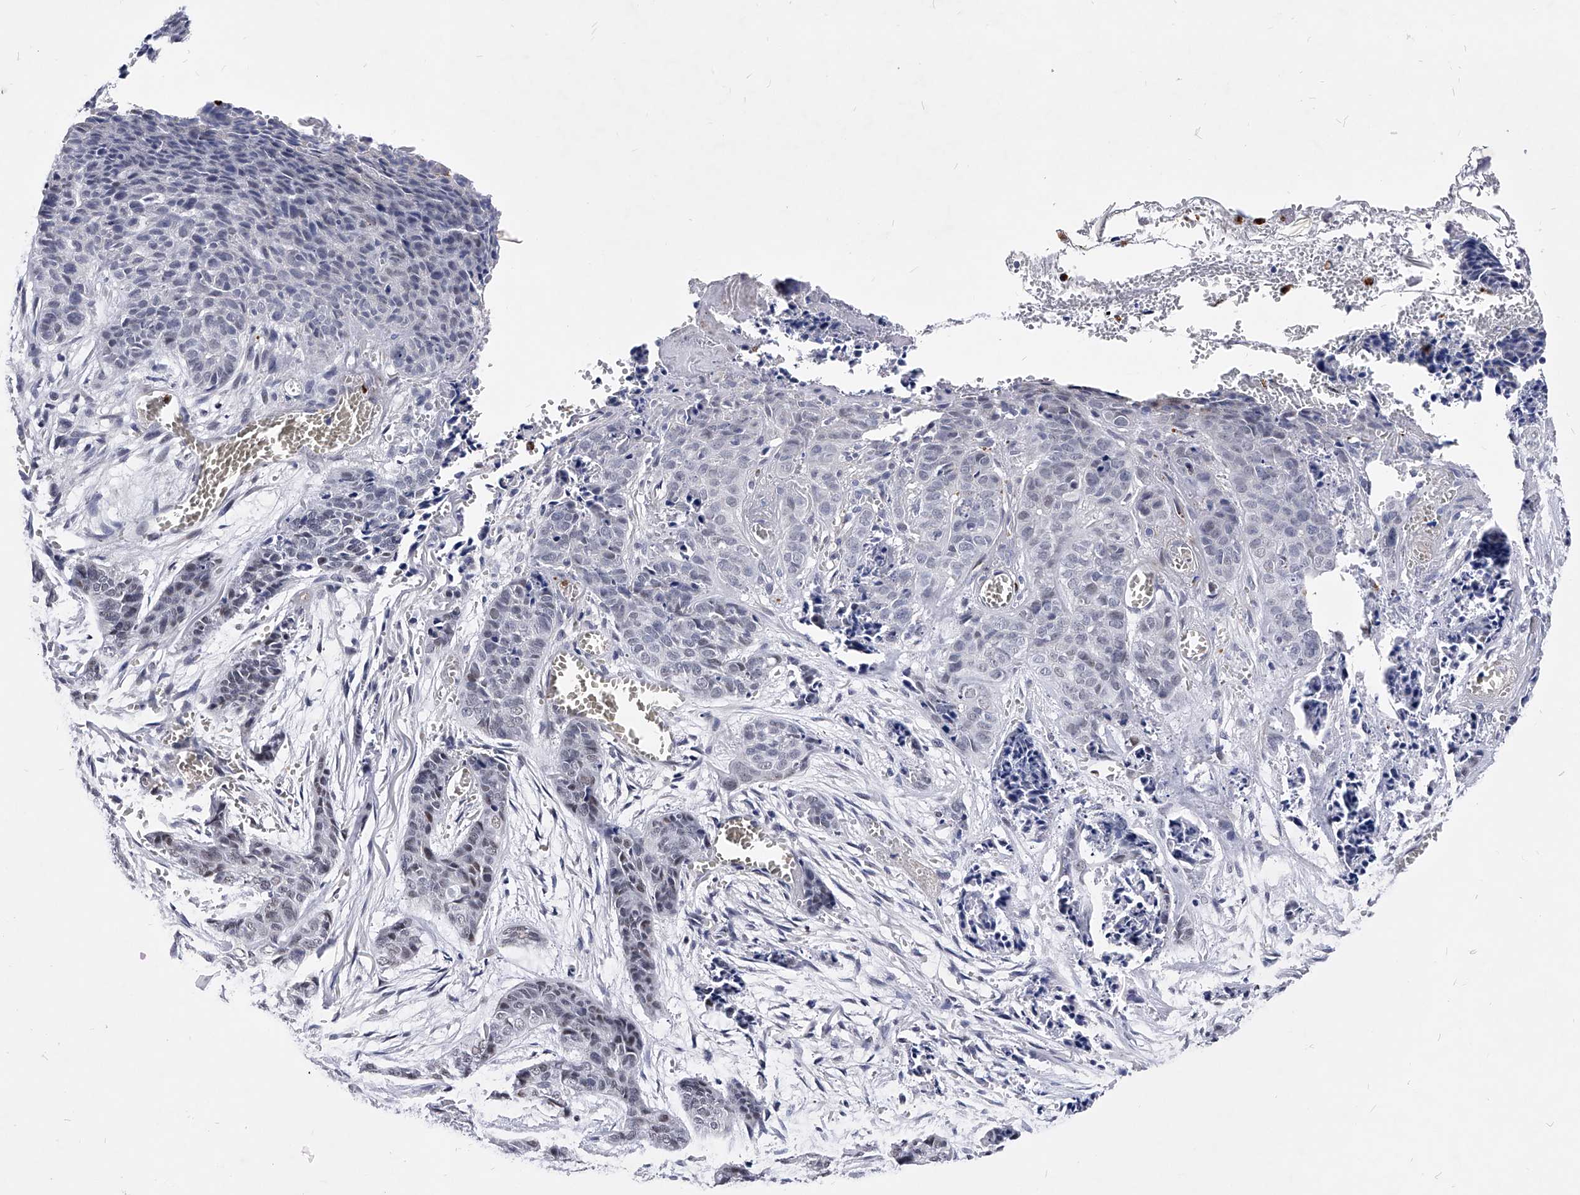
{"staining": {"intensity": "negative", "quantity": "none", "location": "none"}, "tissue": "skin cancer", "cell_type": "Tumor cells", "image_type": "cancer", "snomed": [{"axis": "morphology", "description": "Basal cell carcinoma"}, {"axis": "topography", "description": "Skin"}], "caption": "The immunohistochemistry histopathology image has no significant positivity in tumor cells of skin cancer tissue.", "gene": "TESK2", "patient": {"sex": "female", "age": 64}}